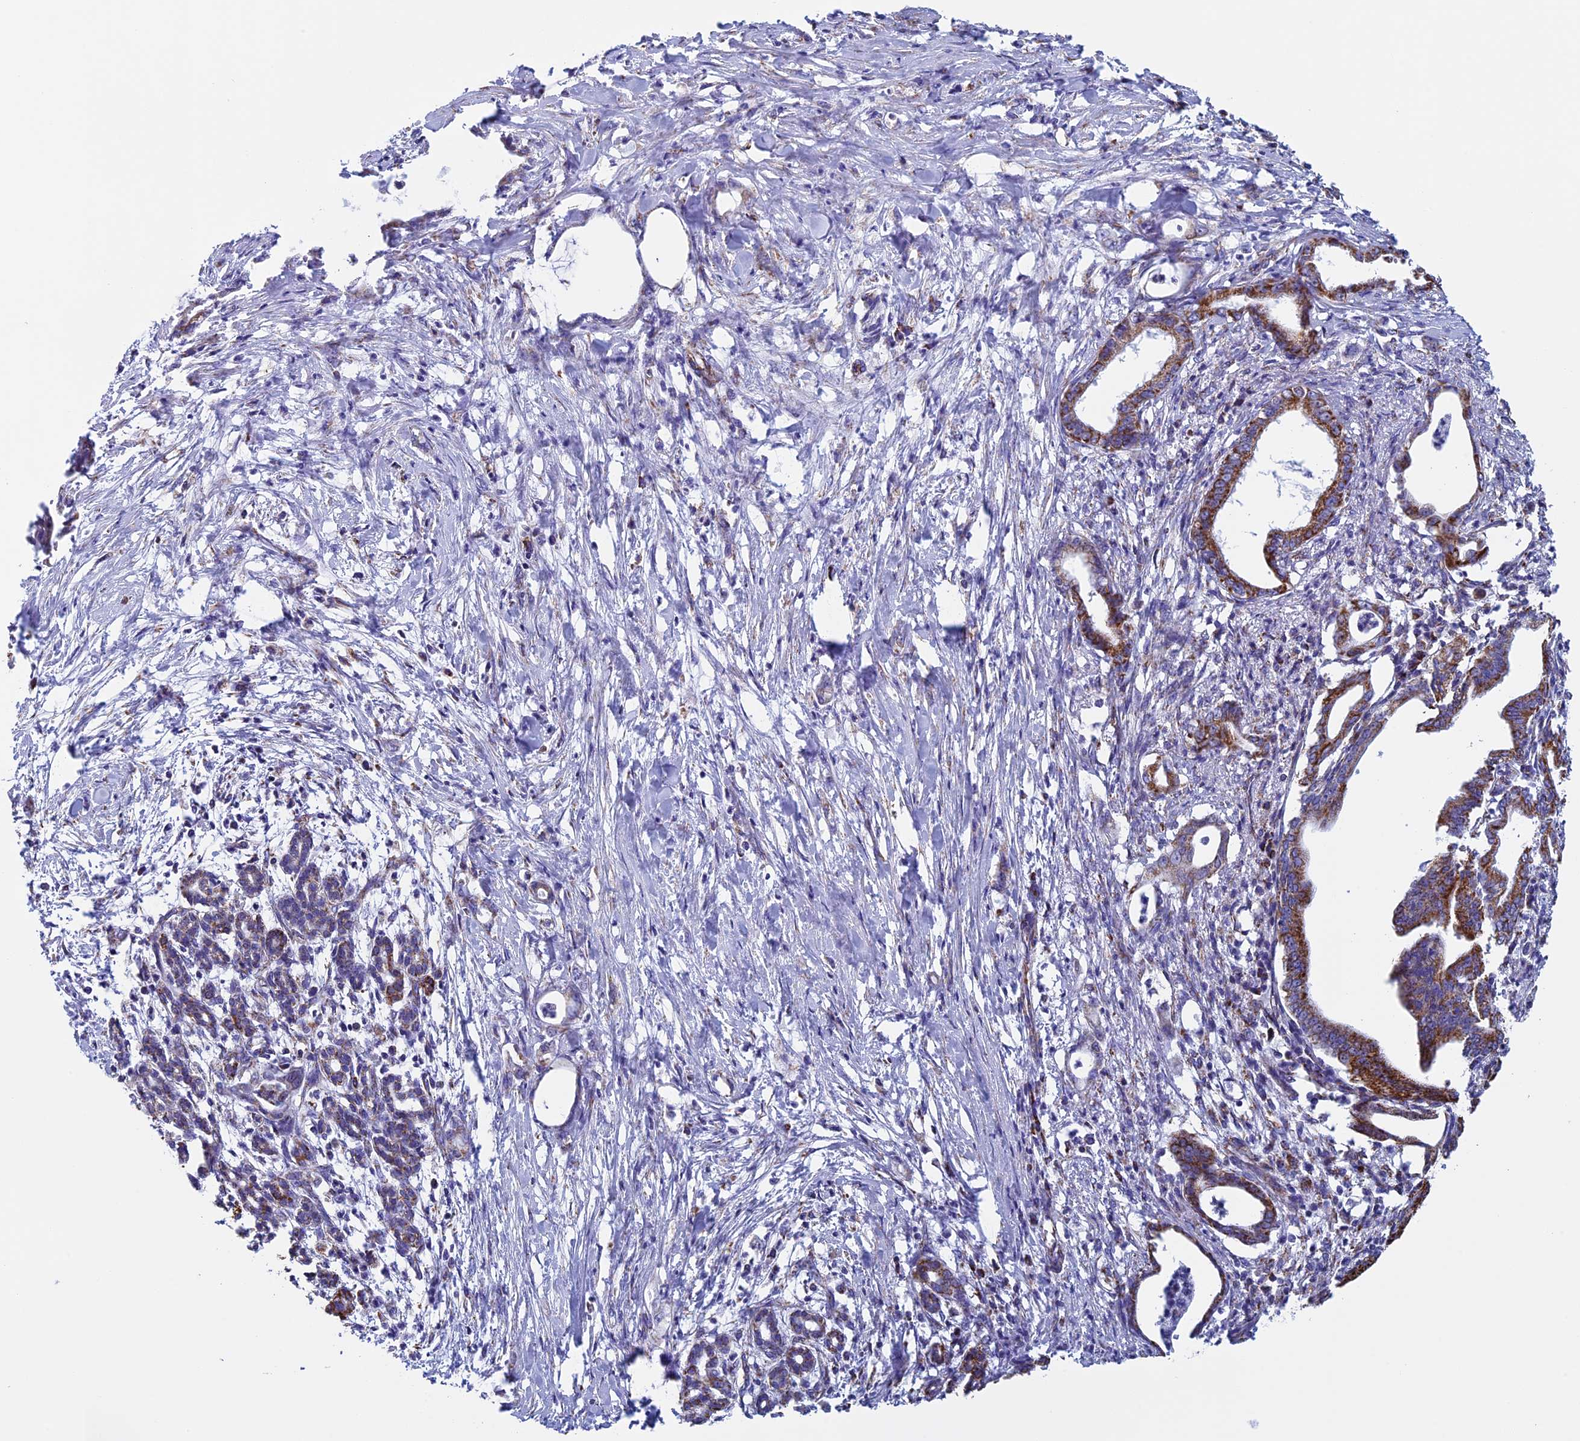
{"staining": {"intensity": "moderate", "quantity": ">75%", "location": "cytoplasmic/membranous"}, "tissue": "pancreatic cancer", "cell_type": "Tumor cells", "image_type": "cancer", "snomed": [{"axis": "morphology", "description": "Adenocarcinoma, NOS"}, {"axis": "topography", "description": "Pancreas"}], "caption": "A brown stain highlights moderate cytoplasmic/membranous staining of a protein in pancreatic adenocarcinoma tumor cells.", "gene": "UQCRFS1", "patient": {"sex": "female", "age": 55}}